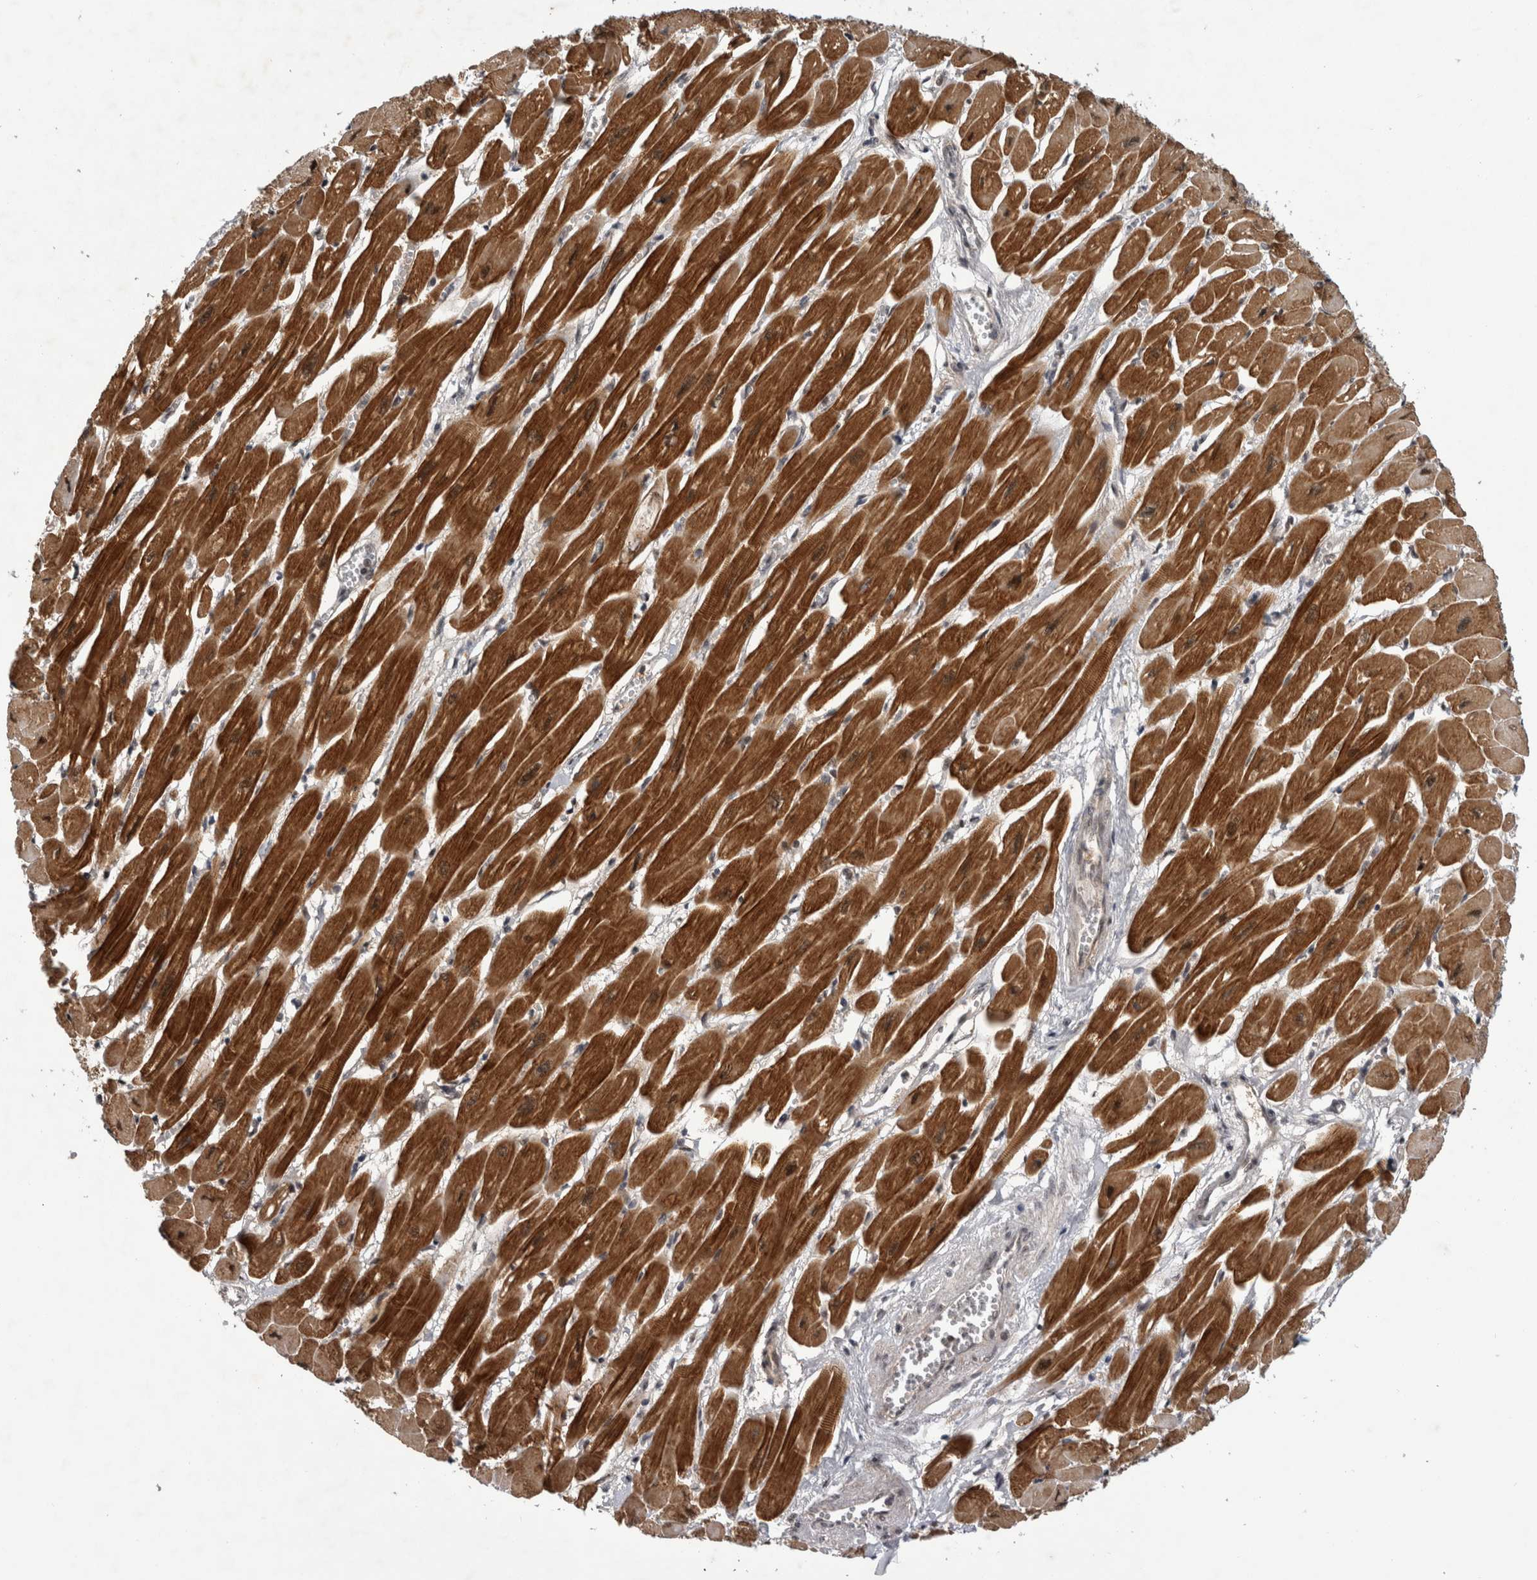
{"staining": {"intensity": "strong", "quantity": ">75%", "location": "cytoplasmic/membranous"}, "tissue": "heart muscle", "cell_type": "Cardiomyocytes", "image_type": "normal", "snomed": [{"axis": "morphology", "description": "Normal tissue, NOS"}, {"axis": "topography", "description": "Heart"}], "caption": "High-power microscopy captured an IHC histopathology image of normal heart muscle, revealing strong cytoplasmic/membranous expression in about >75% of cardiomyocytes. (DAB = brown stain, brightfield microscopy at high magnification).", "gene": "PSMB2", "patient": {"sex": "female", "age": 54}}